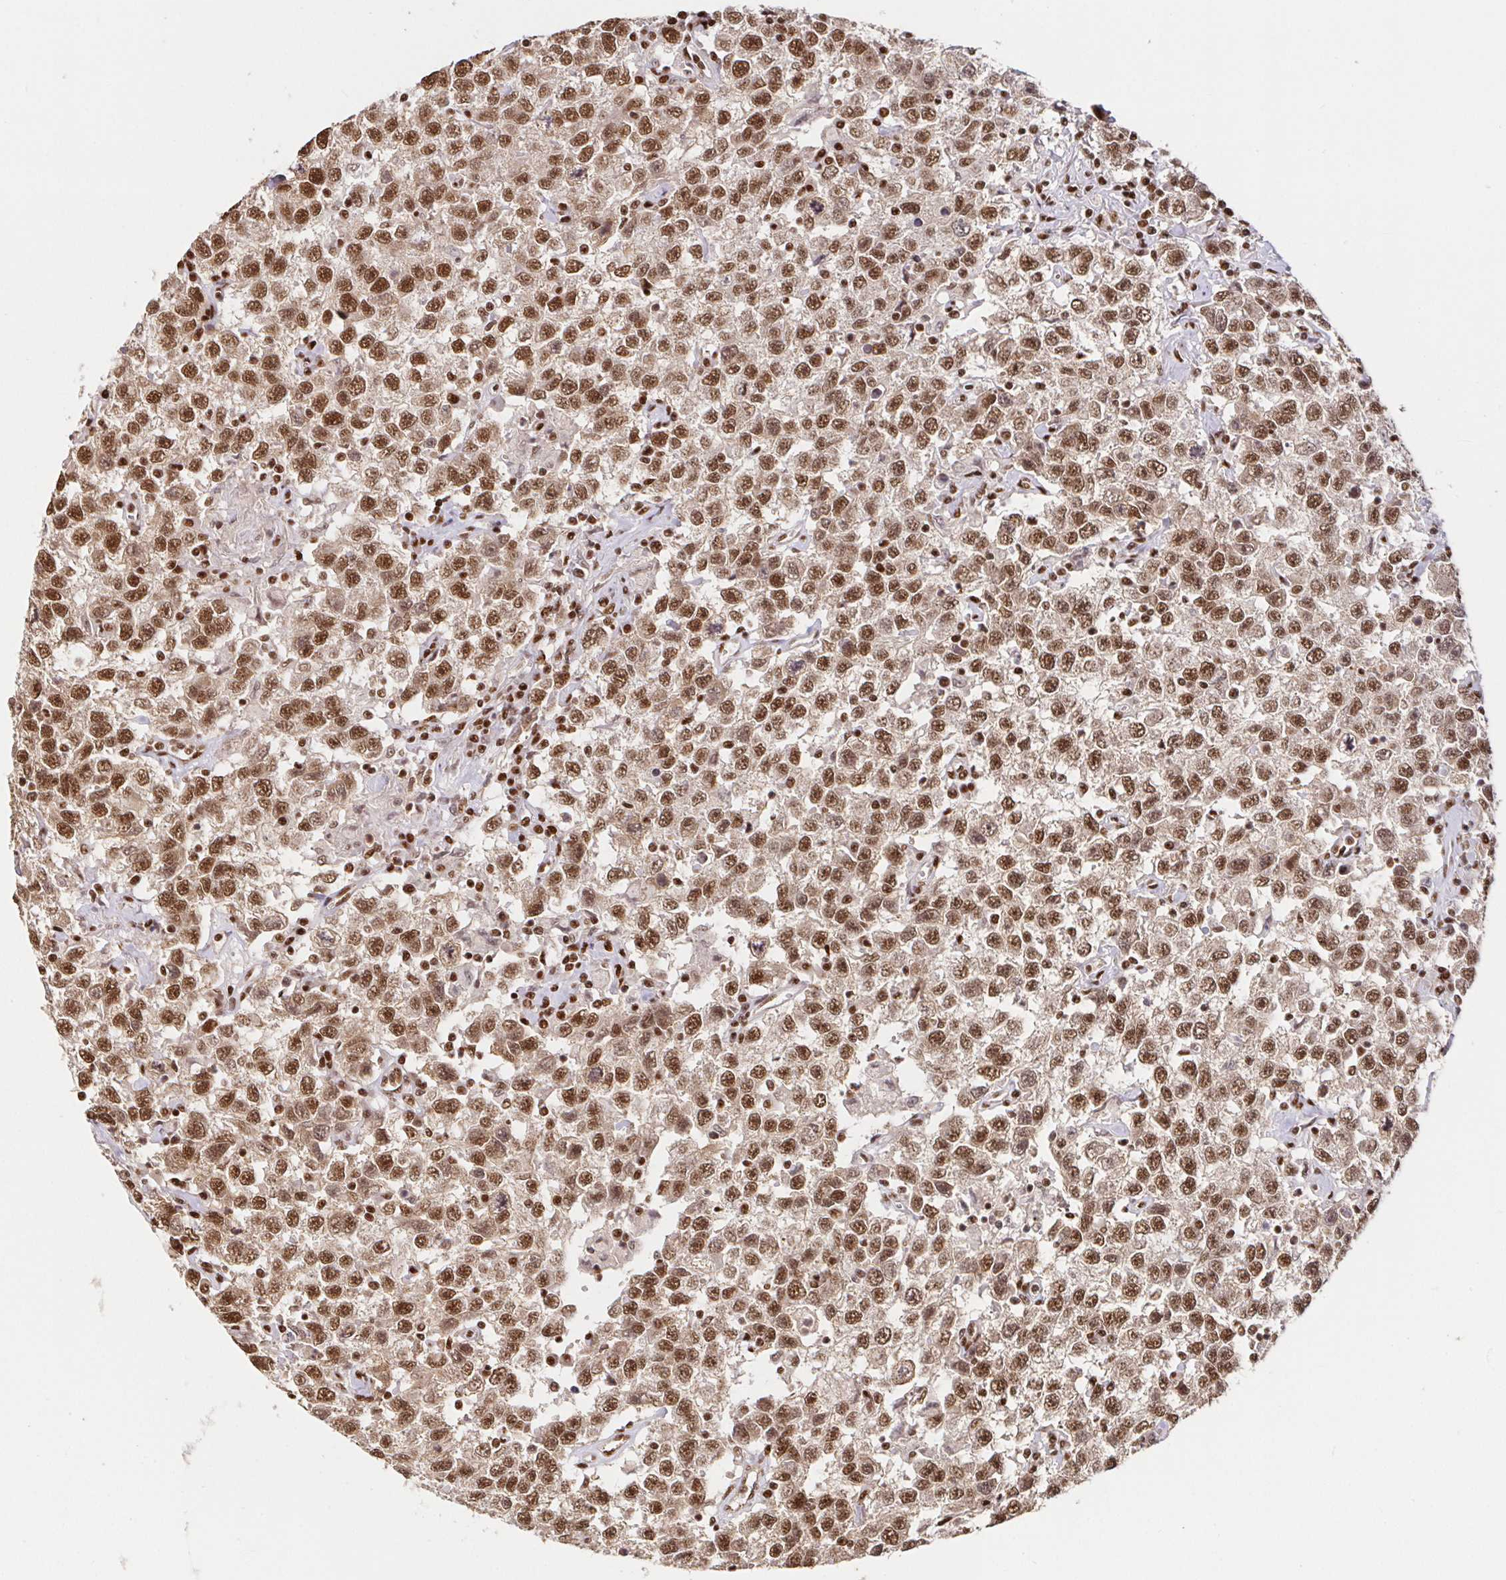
{"staining": {"intensity": "moderate", "quantity": ">75%", "location": "nuclear"}, "tissue": "testis cancer", "cell_type": "Tumor cells", "image_type": "cancer", "snomed": [{"axis": "morphology", "description": "Seminoma, NOS"}, {"axis": "topography", "description": "Testis"}], "caption": "Immunohistochemistry of human testis cancer reveals medium levels of moderate nuclear positivity in about >75% of tumor cells.", "gene": "SP3", "patient": {"sex": "male", "age": 41}}